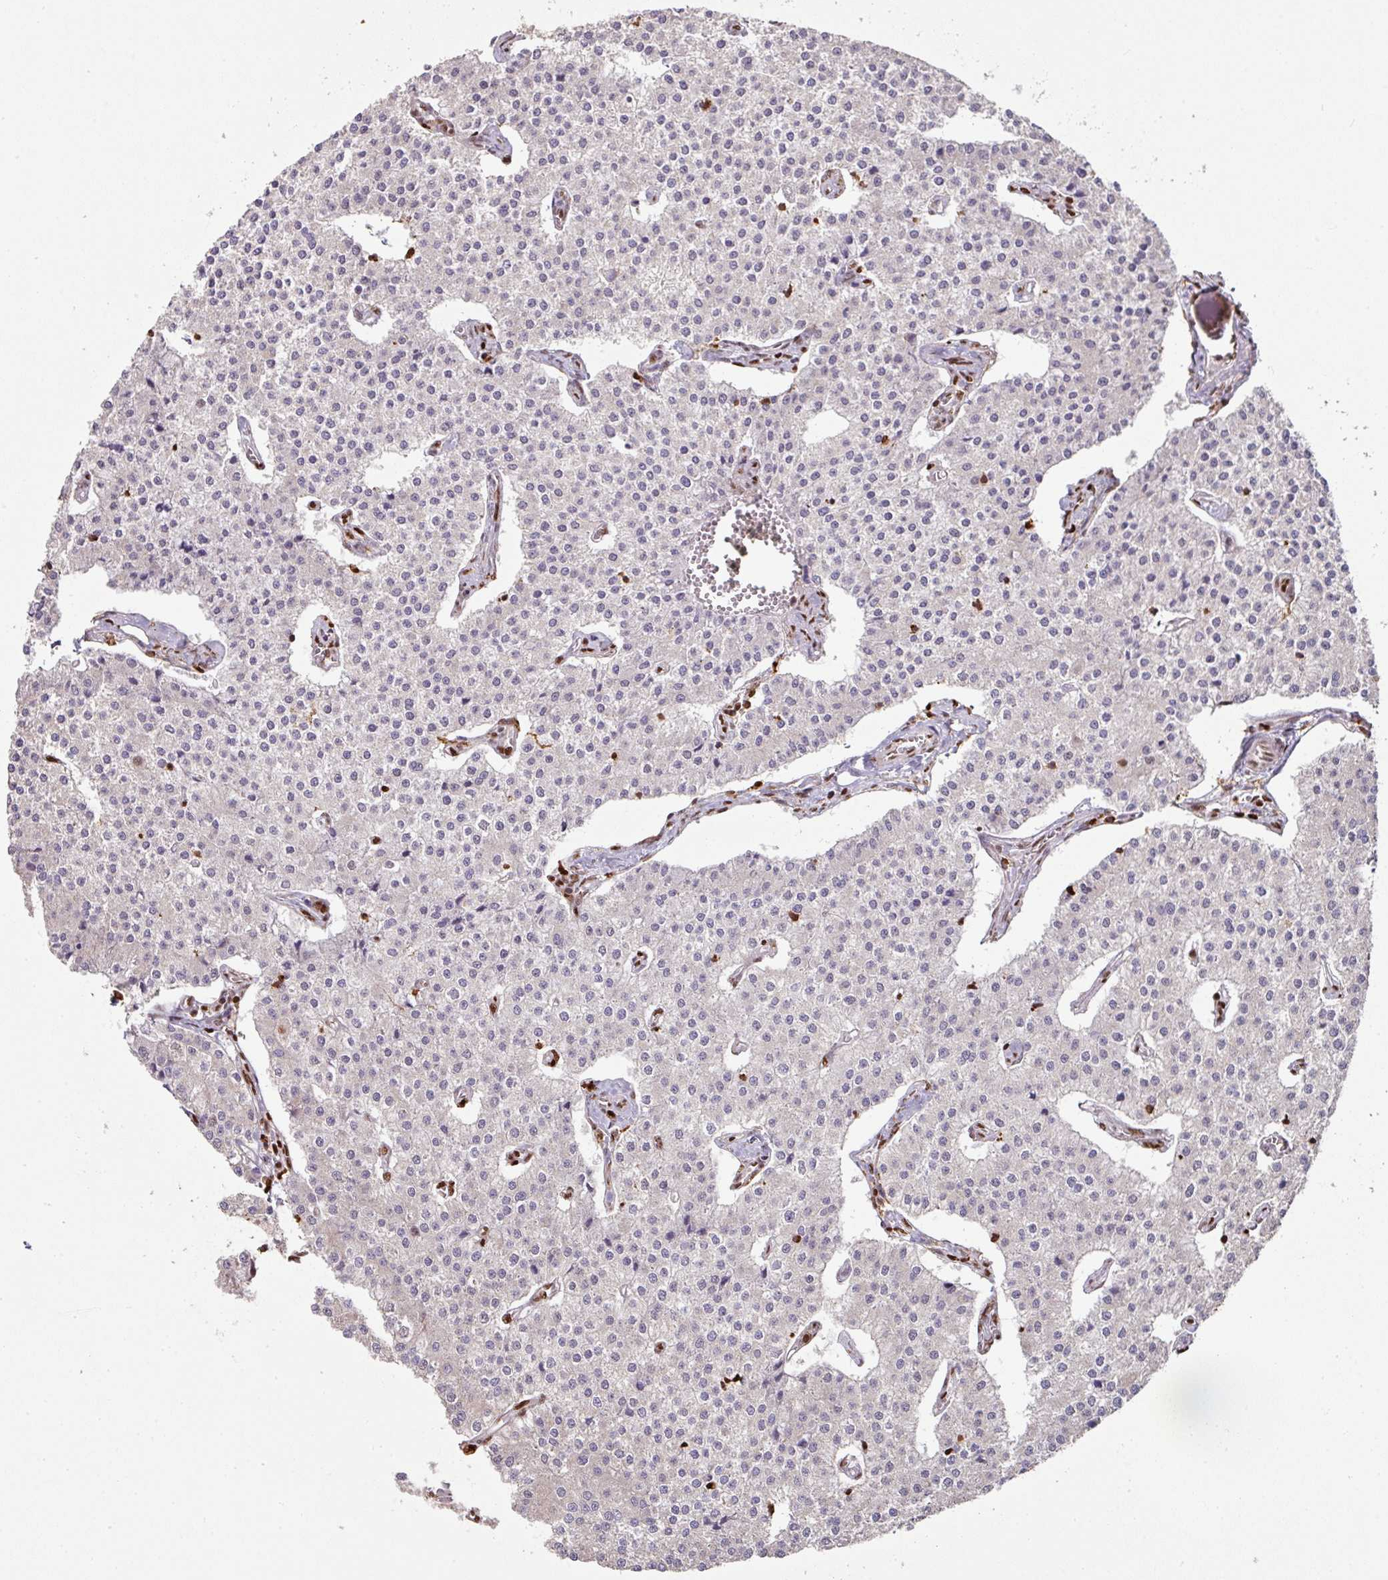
{"staining": {"intensity": "negative", "quantity": "none", "location": "none"}, "tissue": "carcinoid", "cell_type": "Tumor cells", "image_type": "cancer", "snomed": [{"axis": "morphology", "description": "Carcinoid, malignant, NOS"}, {"axis": "topography", "description": "Colon"}], "caption": "IHC micrograph of neoplastic tissue: human carcinoid (malignant) stained with DAB shows no significant protein positivity in tumor cells.", "gene": "SAMHD1", "patient": {"sex": "female", "age": 52}}